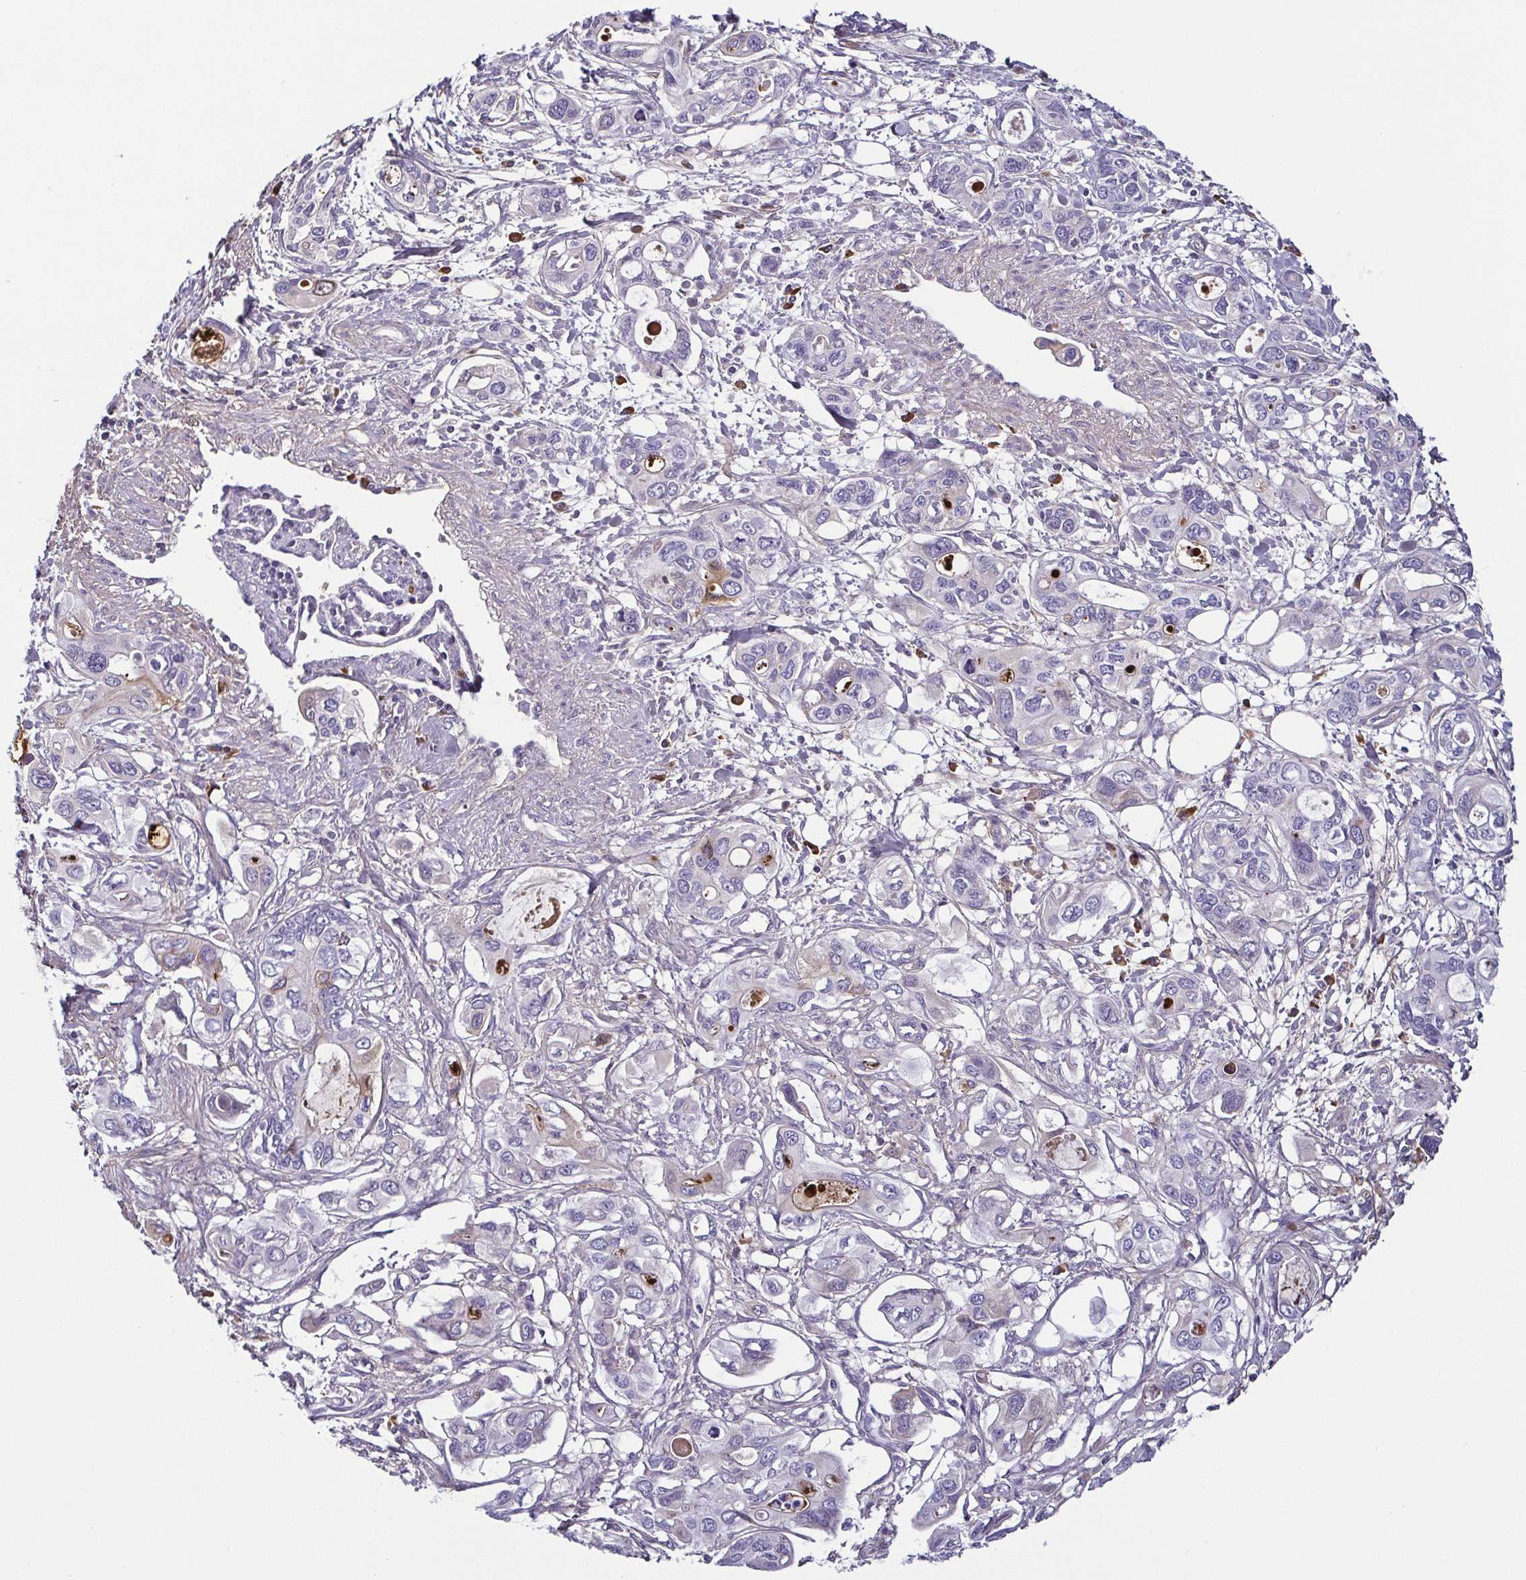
{"staining": {"intensity": "negative", "quantity": "none", "location": "none"}, "tissue": "pancreatic cancer", "cell_type": "Tumor cells", "image_type": "cancer", "snomed": [{"axis": "morphology", "description": "Adenocarcinoma, NOS"}, {"axis": "topography", "description": "Pancreas"}], "caption": "Immunohistochemical staining of human pancreatic cancer (adenocarcinoma) demonstrates no significant positivity in tumor cells.", "gene": "ECM1", "patient": {"sex": "male", "age": 60}}